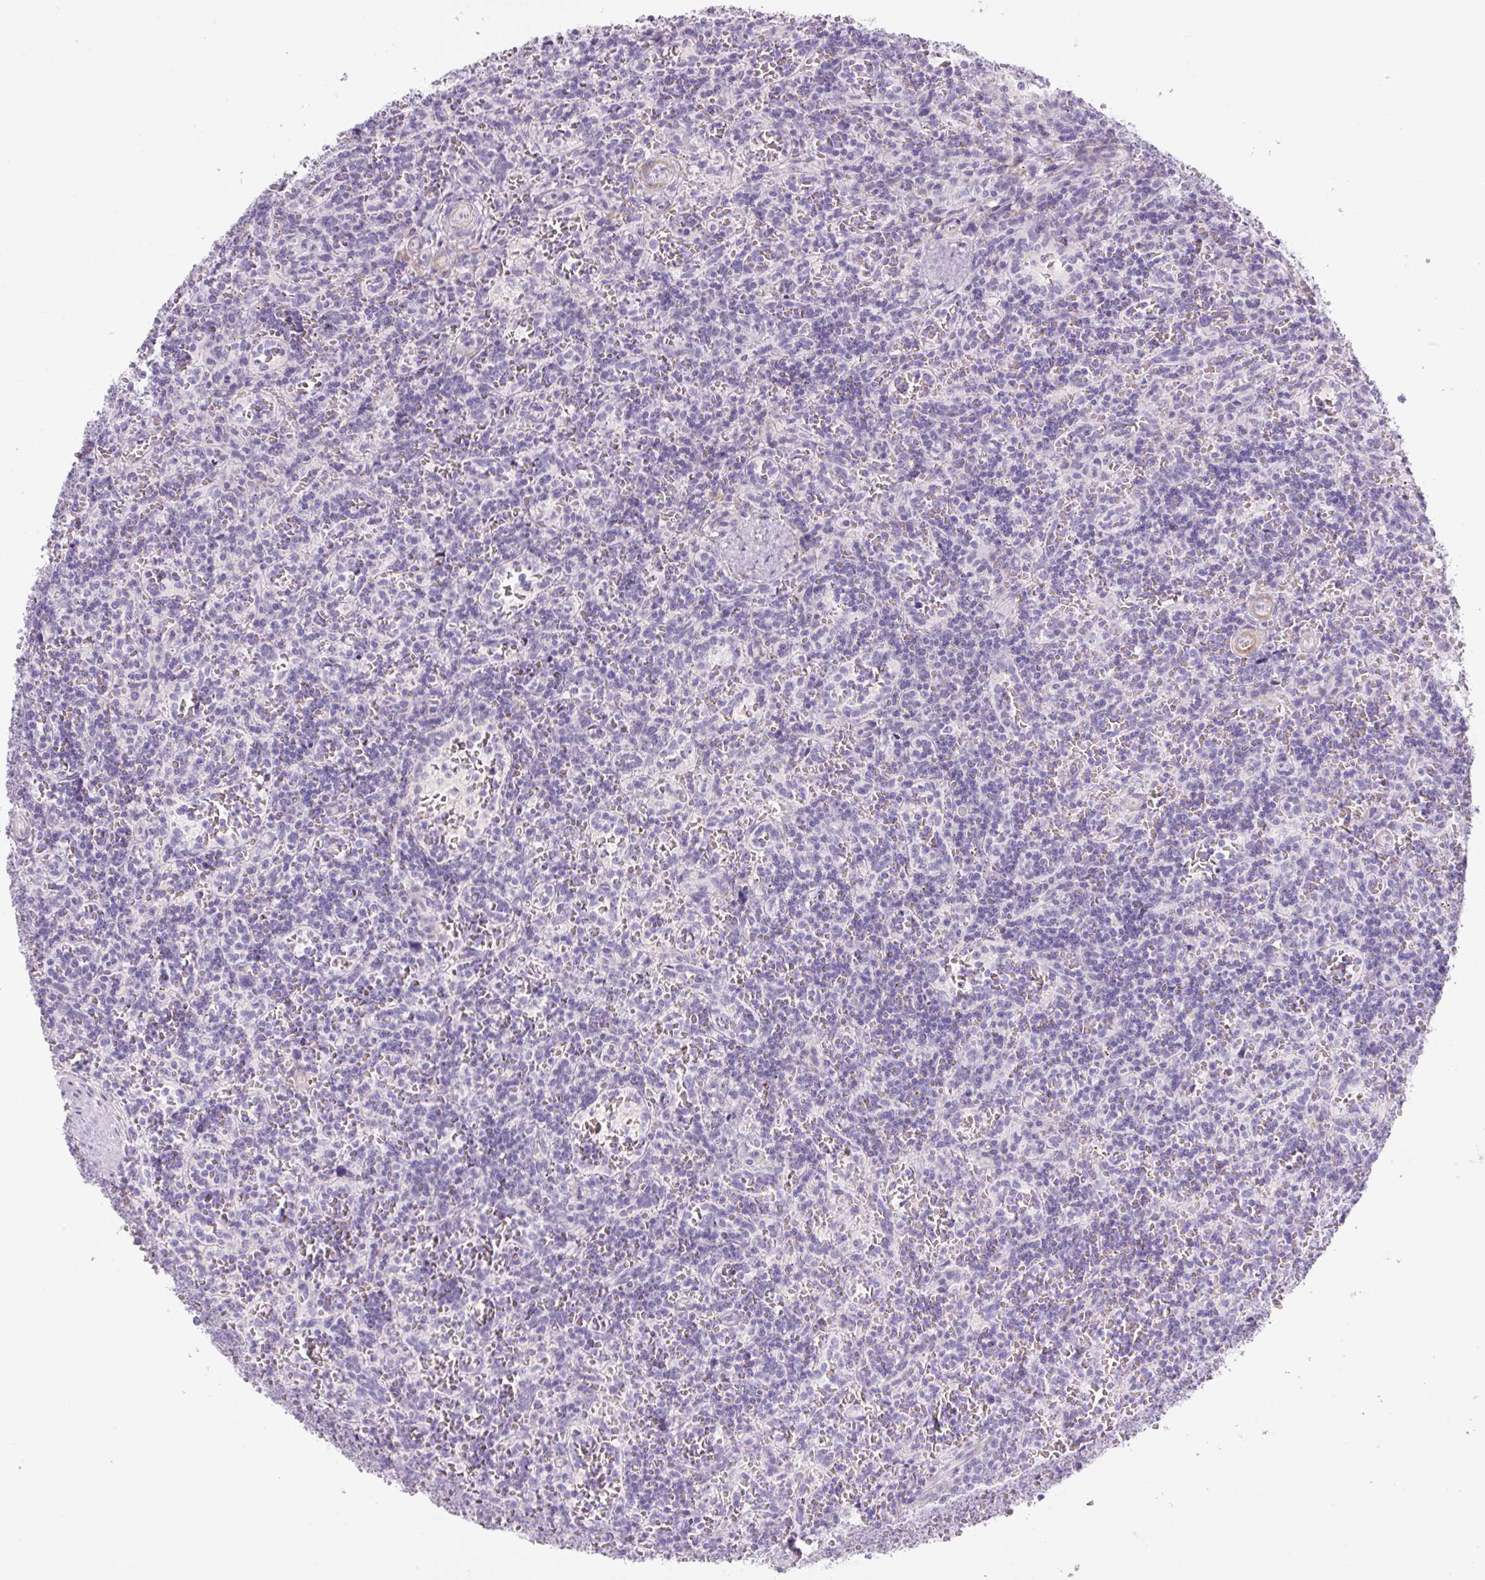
{"staining": {"intensity": "negative", "quantity": "none", "location": "none"}, "tissue": "lymphoma", "cell_type": "Tumor cells", "image_type": "cancer", "snomed": [{"axis": "morphology", "description": "Malignant lymphoma, non-Hodgkin's type, Low grade"}, {"axis": "topography", "description": "Spleen"}], "caption": "DAB immunohistochemical staining of lymphoma reveals no significant positivity in tumor cells.", "gene": "PRM1", "patient": {"sex": "male", "age": 73}}